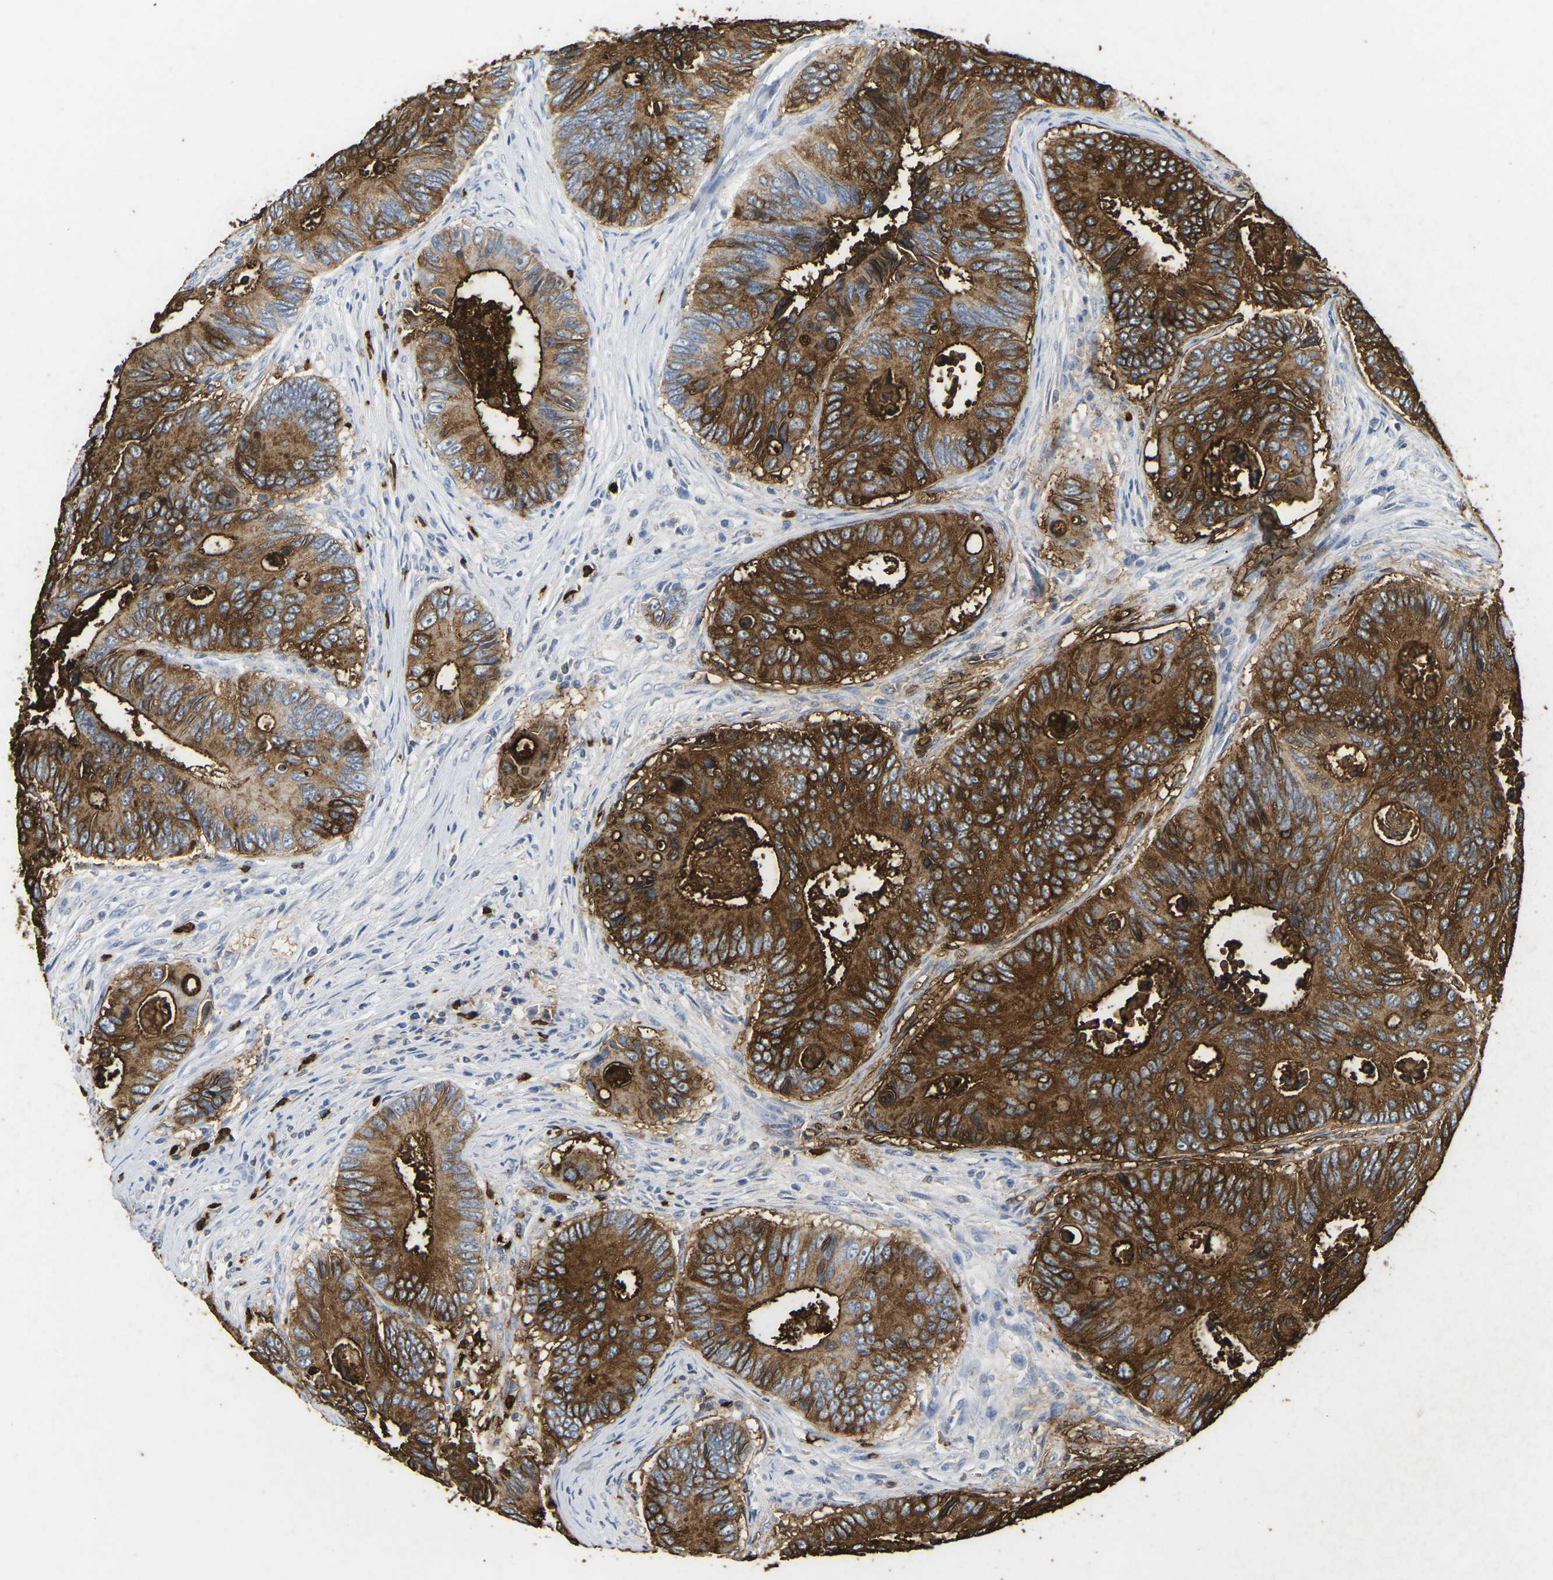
{"staining": {"intensity": "strong", "quantity": ">75%", "location": "cytoplasmic/membranous"}, "tissue": "colorectal cancer", "cell_type": "Tumor cells", "image_type": "cancer", "snomed": [{"axis": "morphology", "description": "Inflammation, NOS"}, {"axis": "morphology", "description": "Adenocarcinoma, NOS"}, {"axis": "topography", "description": "Colon"}], "caption": "The micrograph shows immunohistochemical staining of colorectal cancer. There is strong cytoplasmic/membranous staining is seen in approximately >75% of tumor cells. (DAB (3,3'-diaminobenzidine) IHC with brightfield microscopy, high magnification).", "gene": "ADM", "patient": {"sex": "male", "age": 72}}